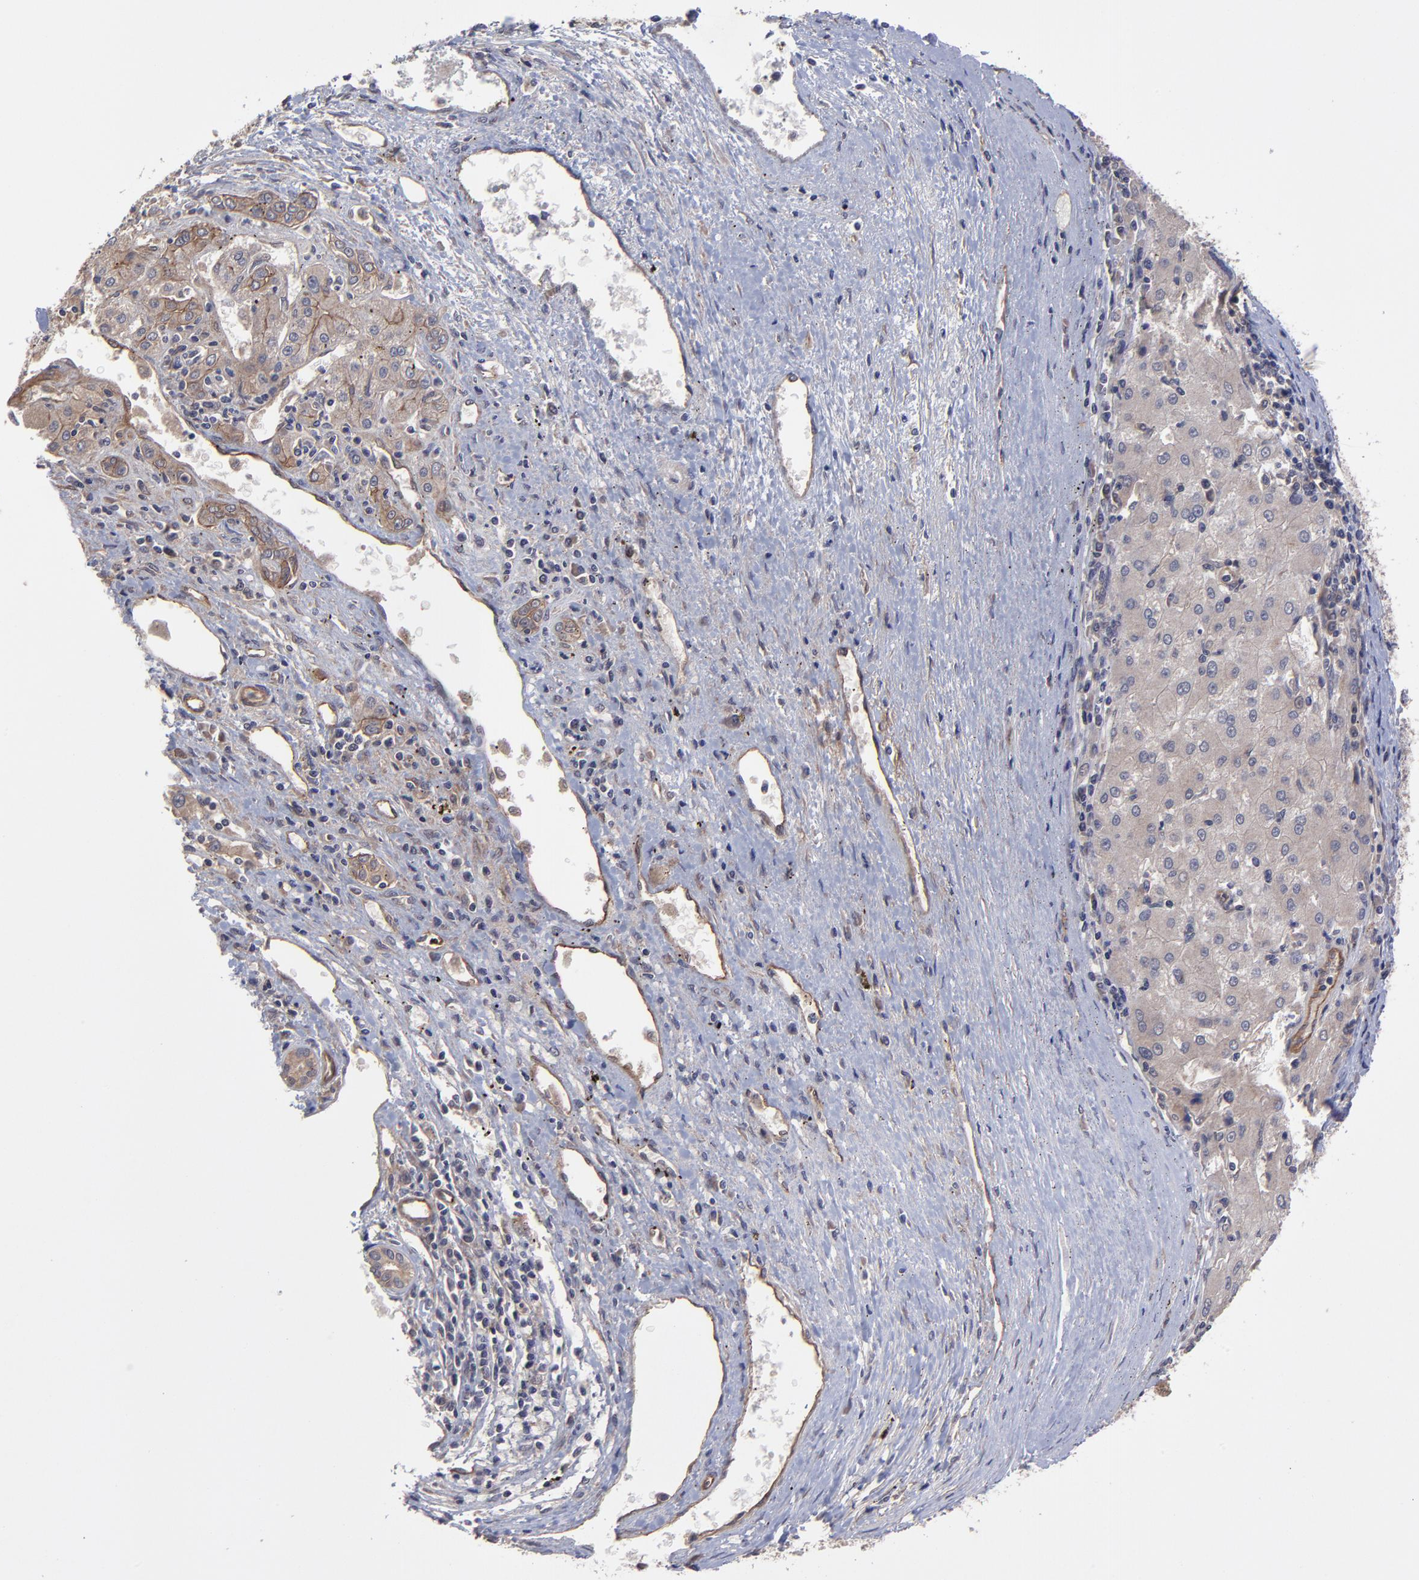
{"staining": {"intensity": "moderate", "quantity": "25%-75%", "location": "cytoplasmic/membranous"}, "tissue": "liver cancer", "cell_type": "Tumor cells", "image_type": "cancer", "snomed": [{"axis": "morphology", "description": "Carcinoma, Hepatocellular, NOS"}, {"axis": "topography", "description": "Liver"}], "caption": "This photomicrograph demonstrates liver cancer stained with immunohistochemistry (IHC) to label a protein in brown. The cytoplasmic/membranous of tumor cells show moderate positivity for the protein. Nuclei are counter-stained blue.", "gene": "ZNF780B", "patient": {"sex": "male", "age": 72}}